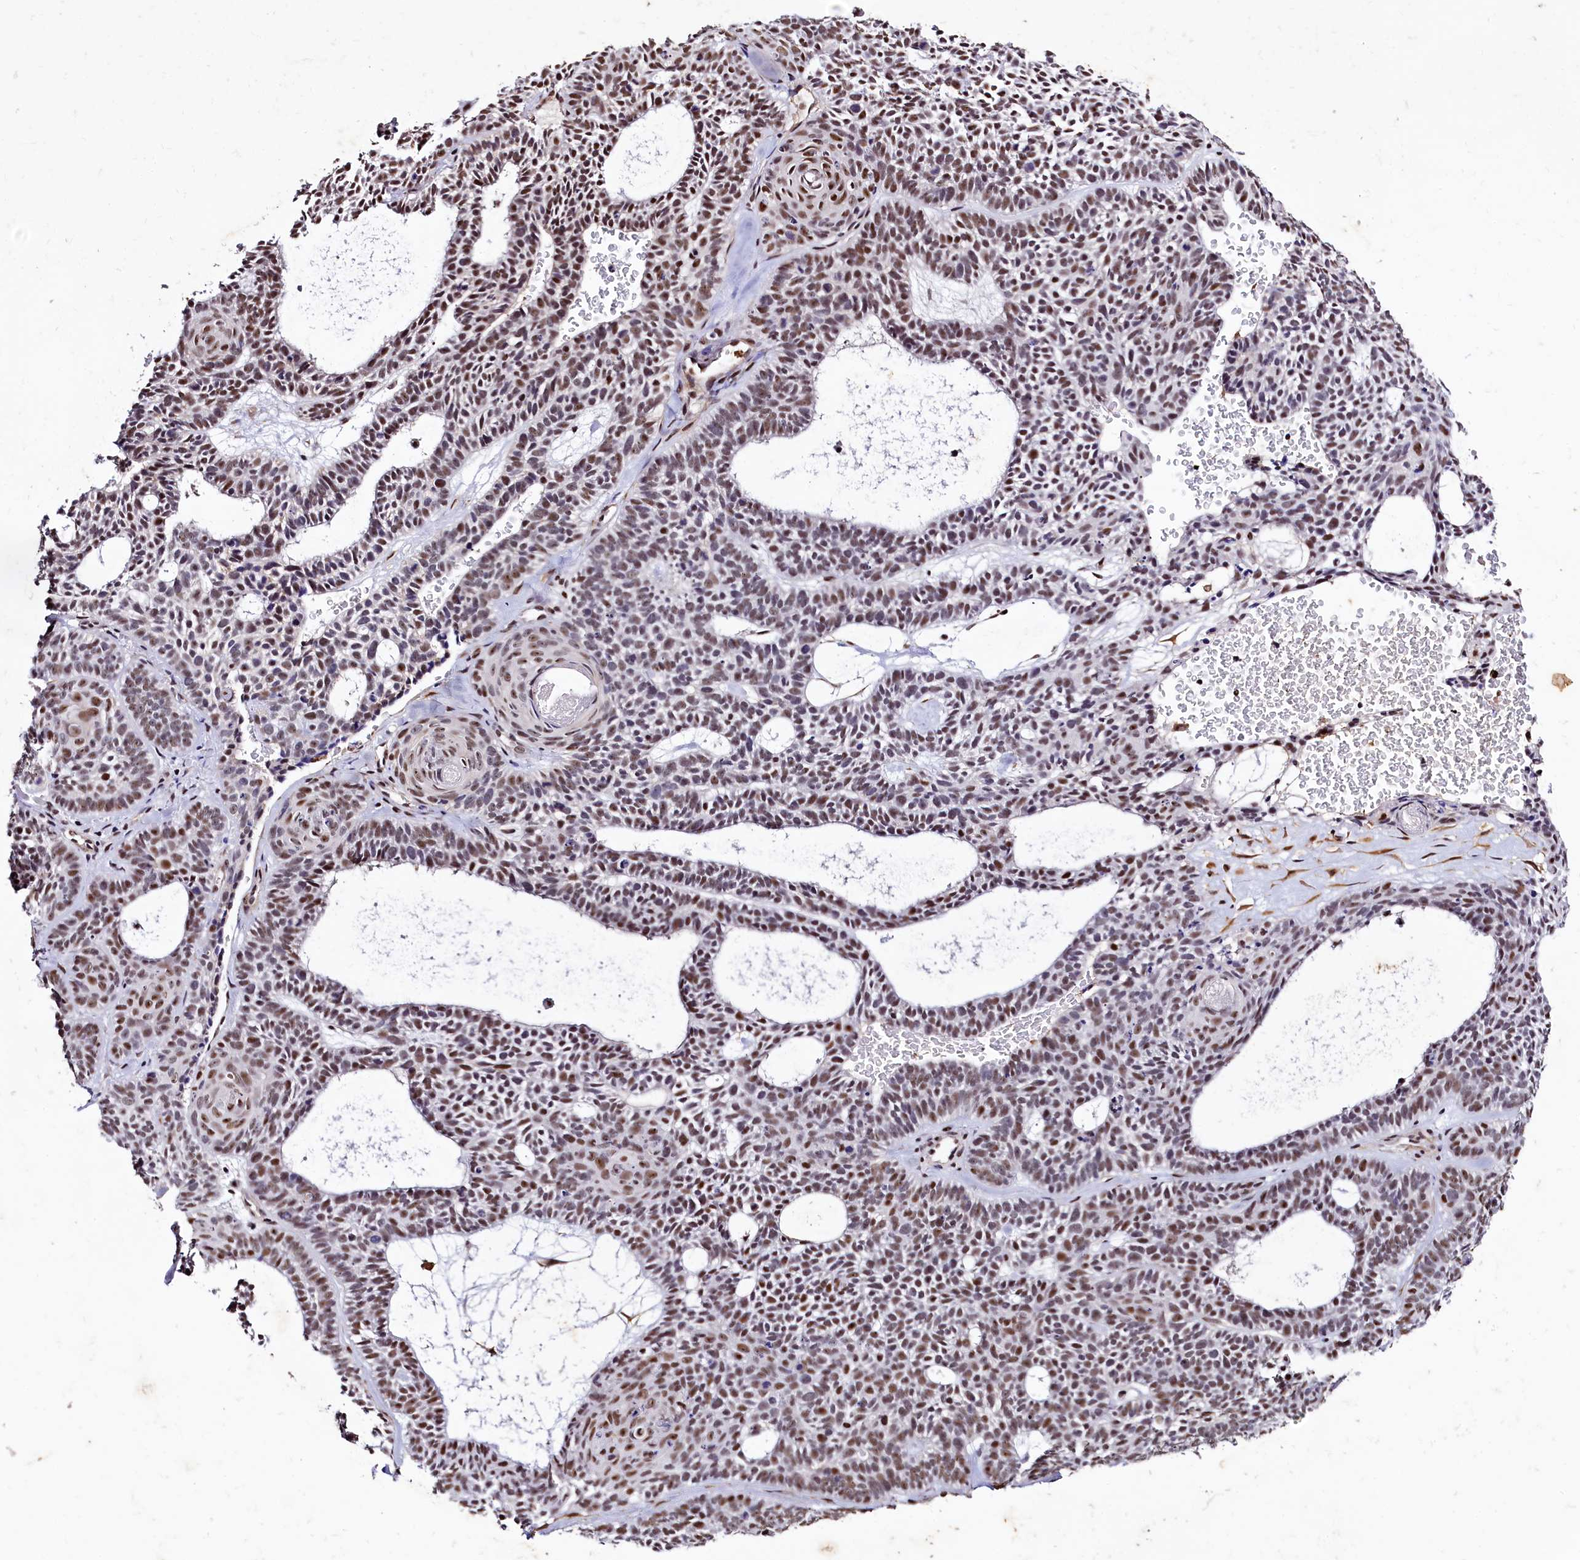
{"staining": {"intensity": "weak", "quantity": "25%-75%", "location": "nuclear"}, "tissue": "skin cancer", "cell_type": "Tumor cells", "image_type": "cancer", "snomed": [{"axis": "morphology", "description": "Basal cell carcinoma"}, {"axis": "topography", "description": "Skin"}], "caption": "Tumor cells demonstrate low levels of weak nuclear positivity in approximately 25%-75% of cells in skin cancer.", "gene": "SAMD10", "patient": {"sex": "male", "age": 85}}